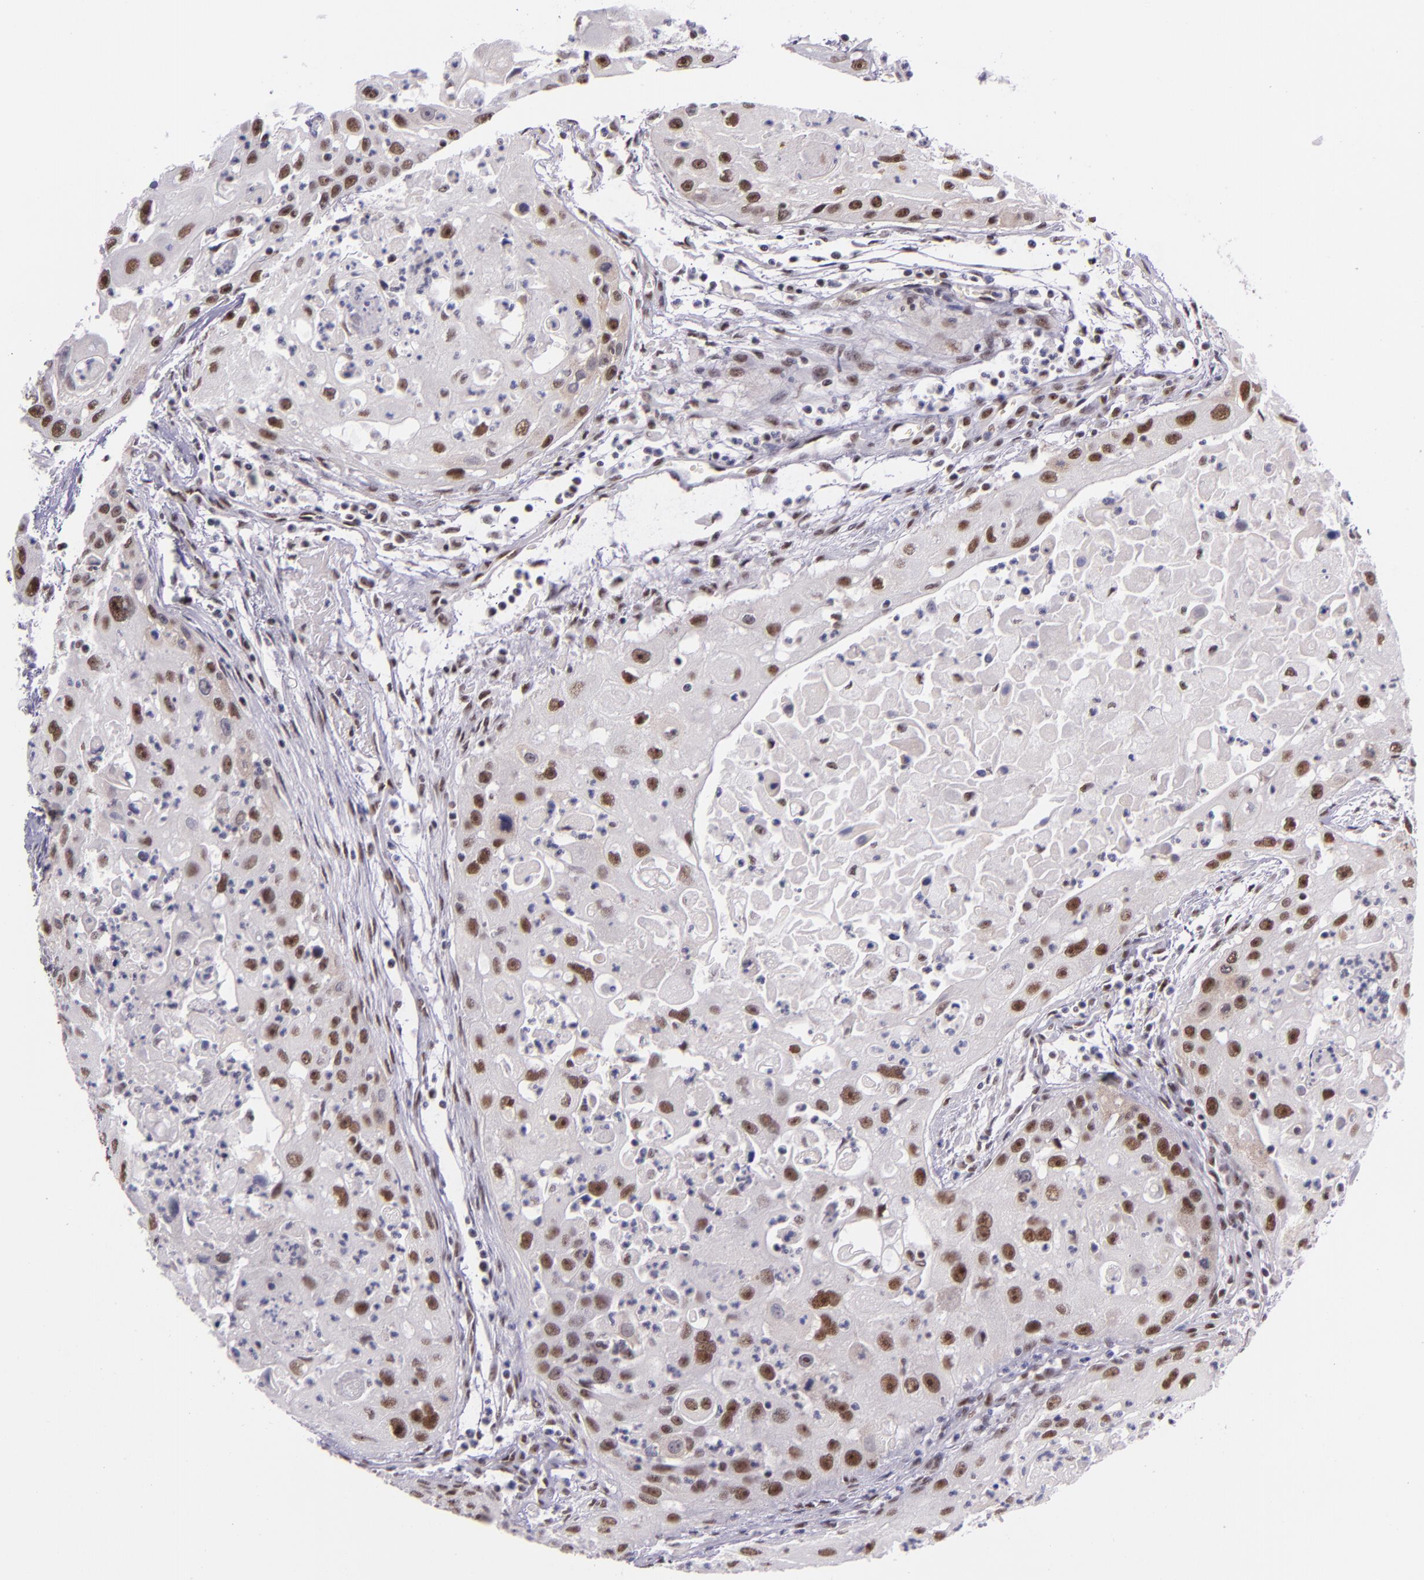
{"staining": {"intensity": "moderate", "quantity": ">75%", "location": "nuclear"}, "tissue": "head and neck cancer", "cell_type": "Tumor cells", "image_type": "cancer", "snomed": [{"axis": "morphology", "description": "Squamous cell carcinoma, NOS"}, {"axis": "topography", "description": "Head-Neck"}], "caption": "This photomicrograph displays immunohistochemistry (IHC) staining of head and neck cancer (squamous cell carcinoma), with medium moderate nuclear expression in about >75% of tumor cells.", "gene": "GPKOW", "patient": {"sex": "male", "age": 64}}